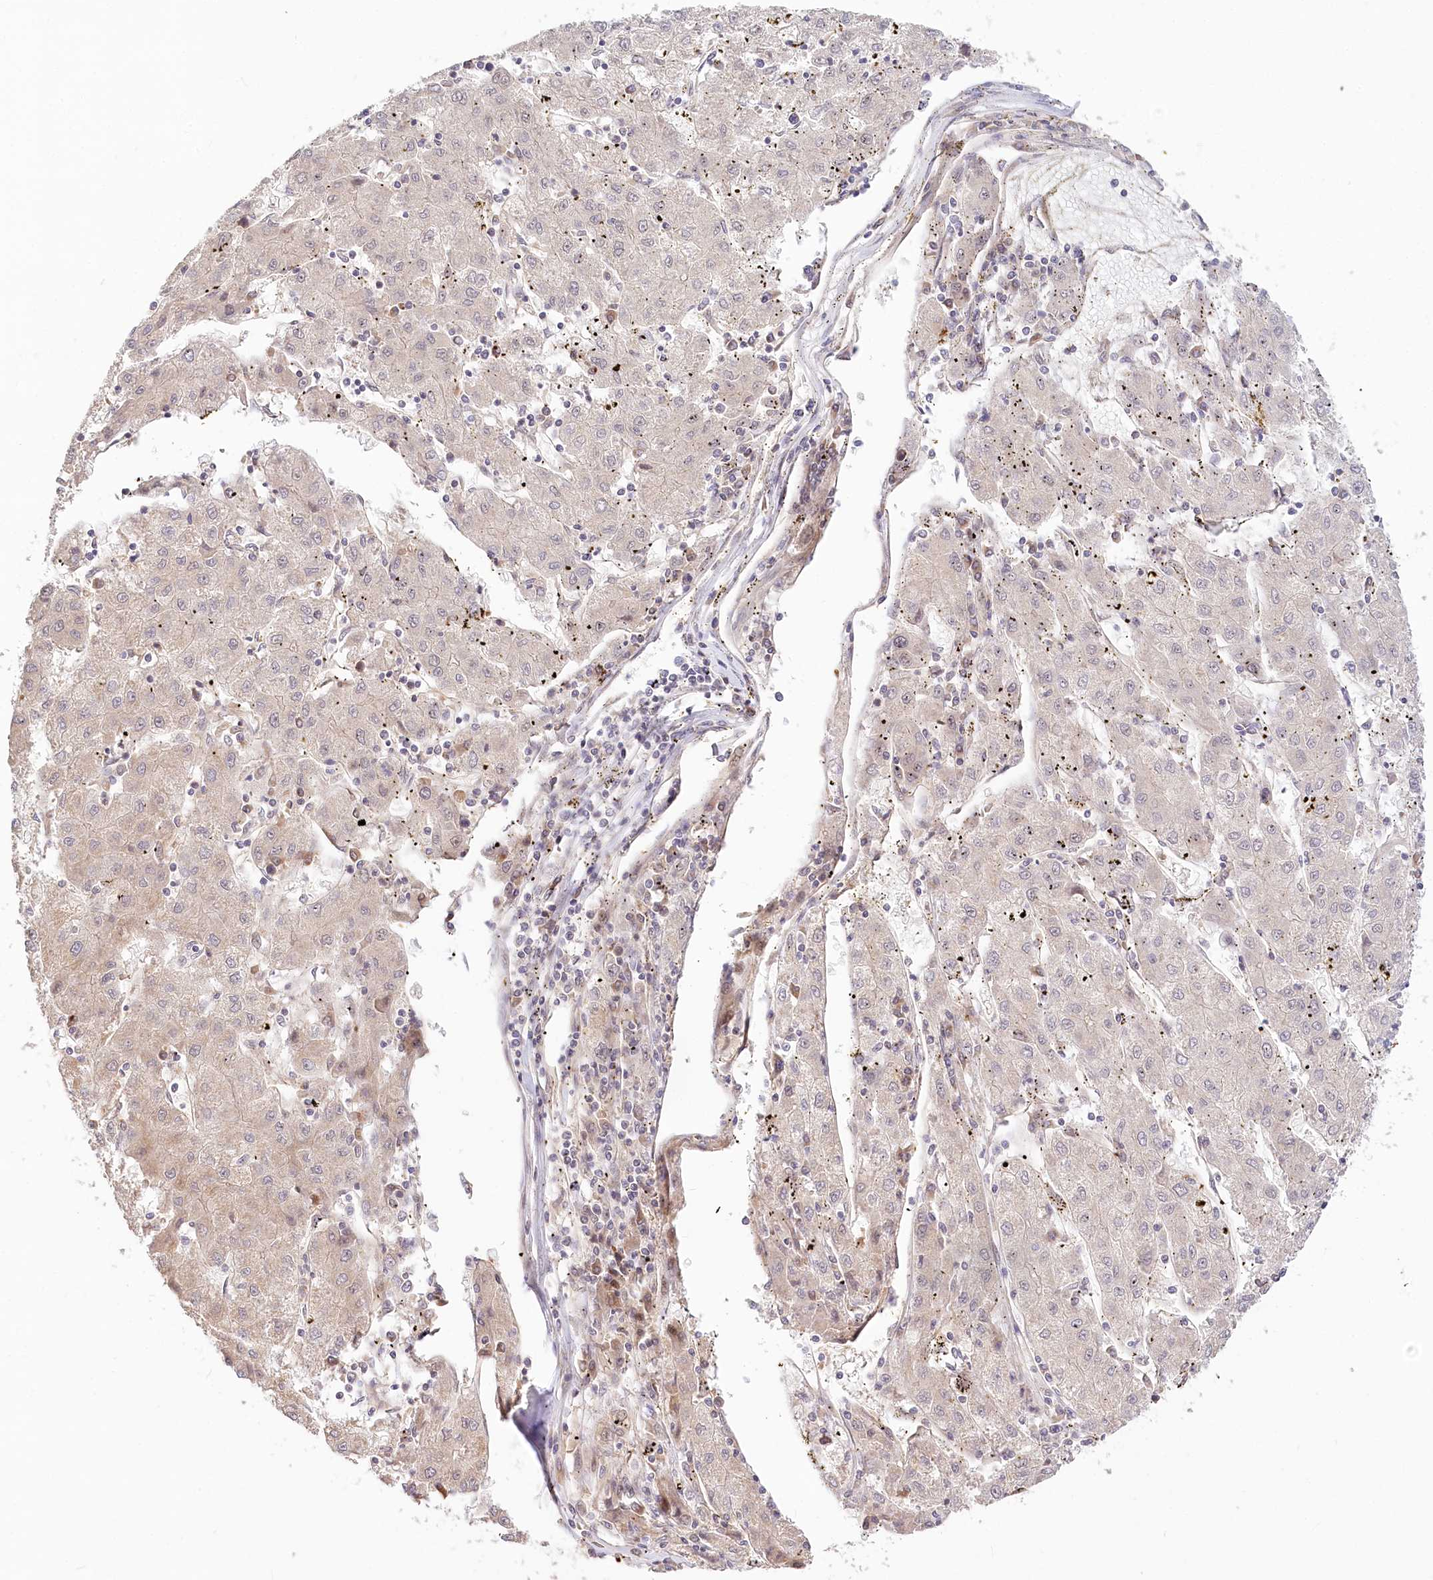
{"staining": {"intensity": "weak", "quantity": "25%-75%", "location": "cytoplasmic/membranous"}, "tissue": "liver cancer", "cell_type": "Tumor cells", "image_type": "cancer", "snomed": [{"axis": "morphology", "description": "Carcinoma, Hepatocellular, NOS"}, {"axis": "topography", "description": "Liver"}], "caption": "Human hepatocellular carcinoma (liver) stained with a protein marker demonstrates weak staining in tumor cells.", "gene": "CEP70", "patient": {"sex": "male", "age": 72}}